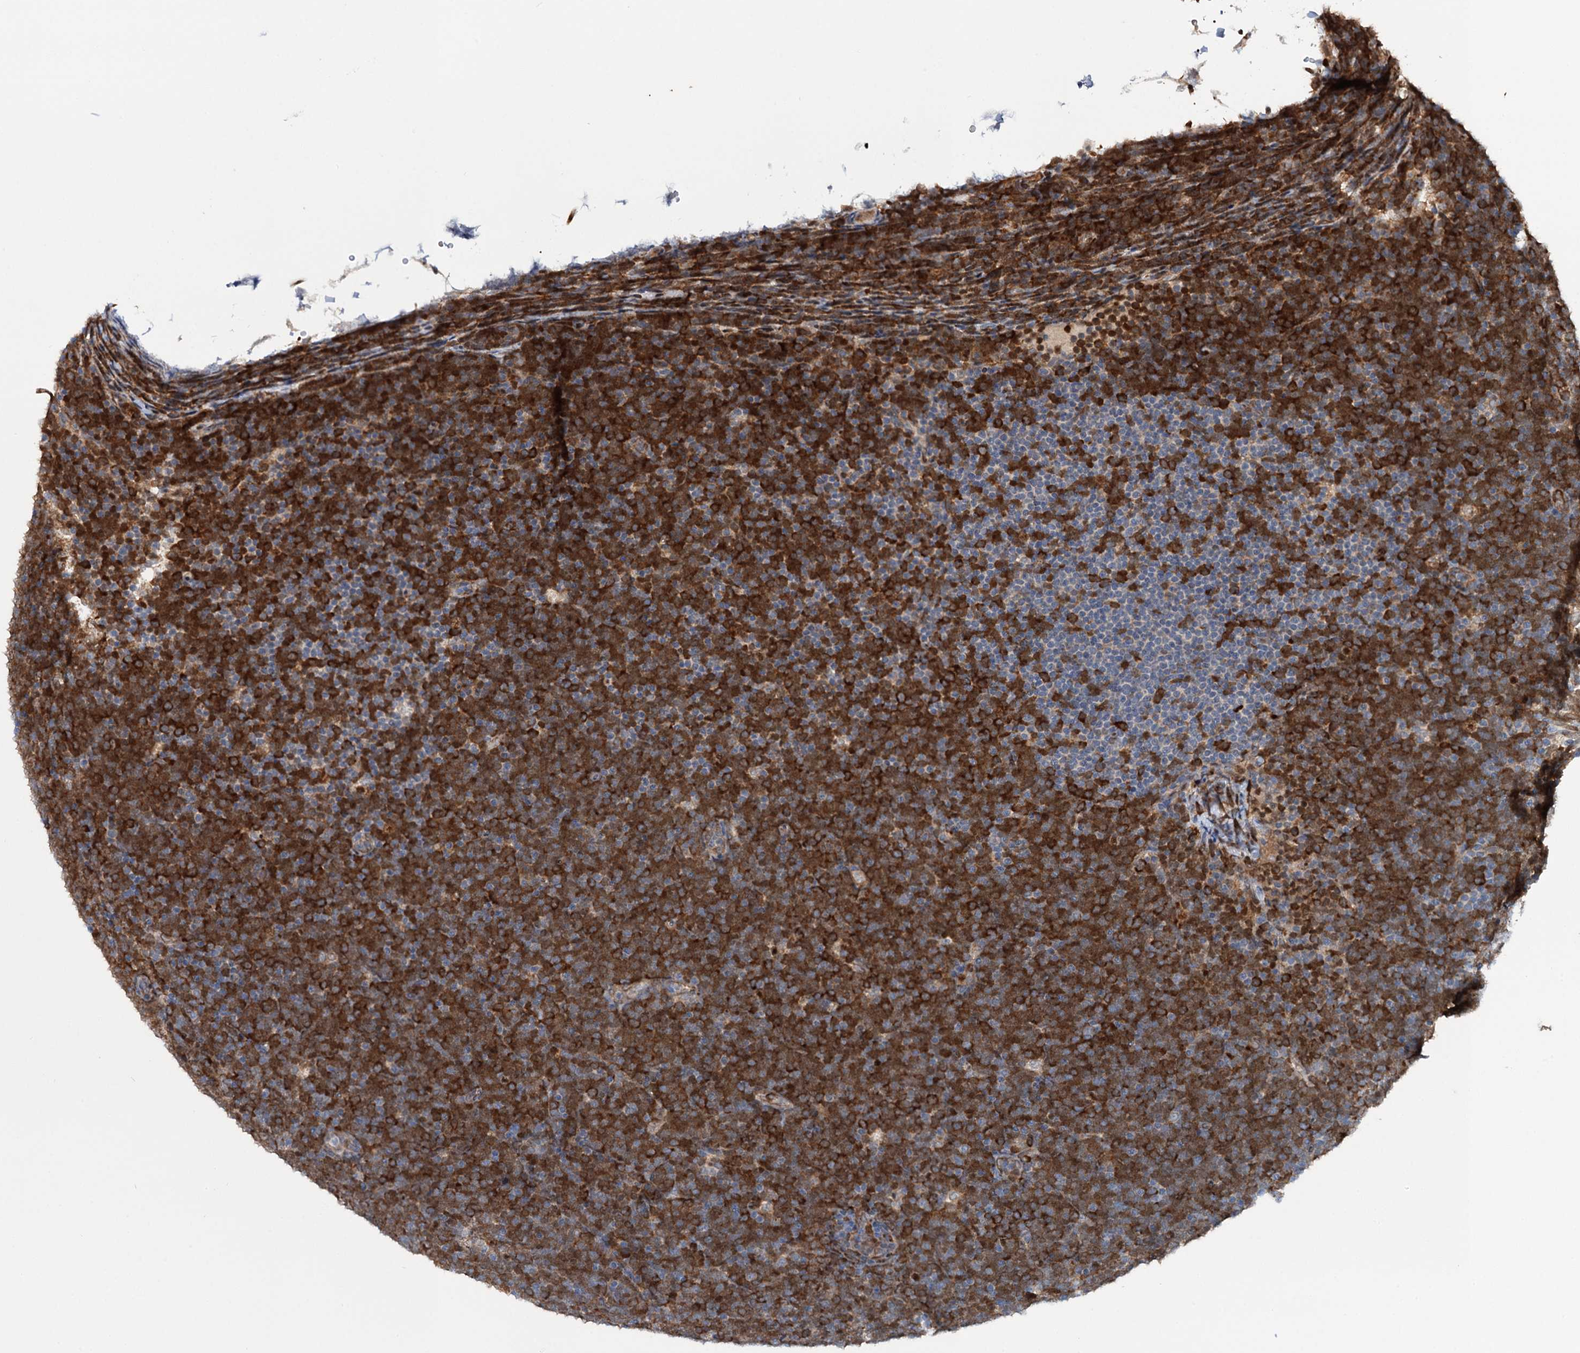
{"staining": {"intensity": "strong", "quantity": "25%-75%", "location": "cytoplasmic/membranous"}, "tissue": "lymphoma", "cell_type": "Tumor cells", "image_type": "cancer", "snomed": [{"axis": "morphology", "description": "Malignant lymphoma, non-Hodgkin's type, High grade"}, {"axis": "topography", "description": "Lymph node"}], "caption": "Lymphoma was stained to show a protein in brown. There is high levels of strong cytoplasmic/membranous staining in approximately 25%-75% of tumor cells.", "gene": "NCAPD2", "patient": {"sex": "male", "age": 13}}